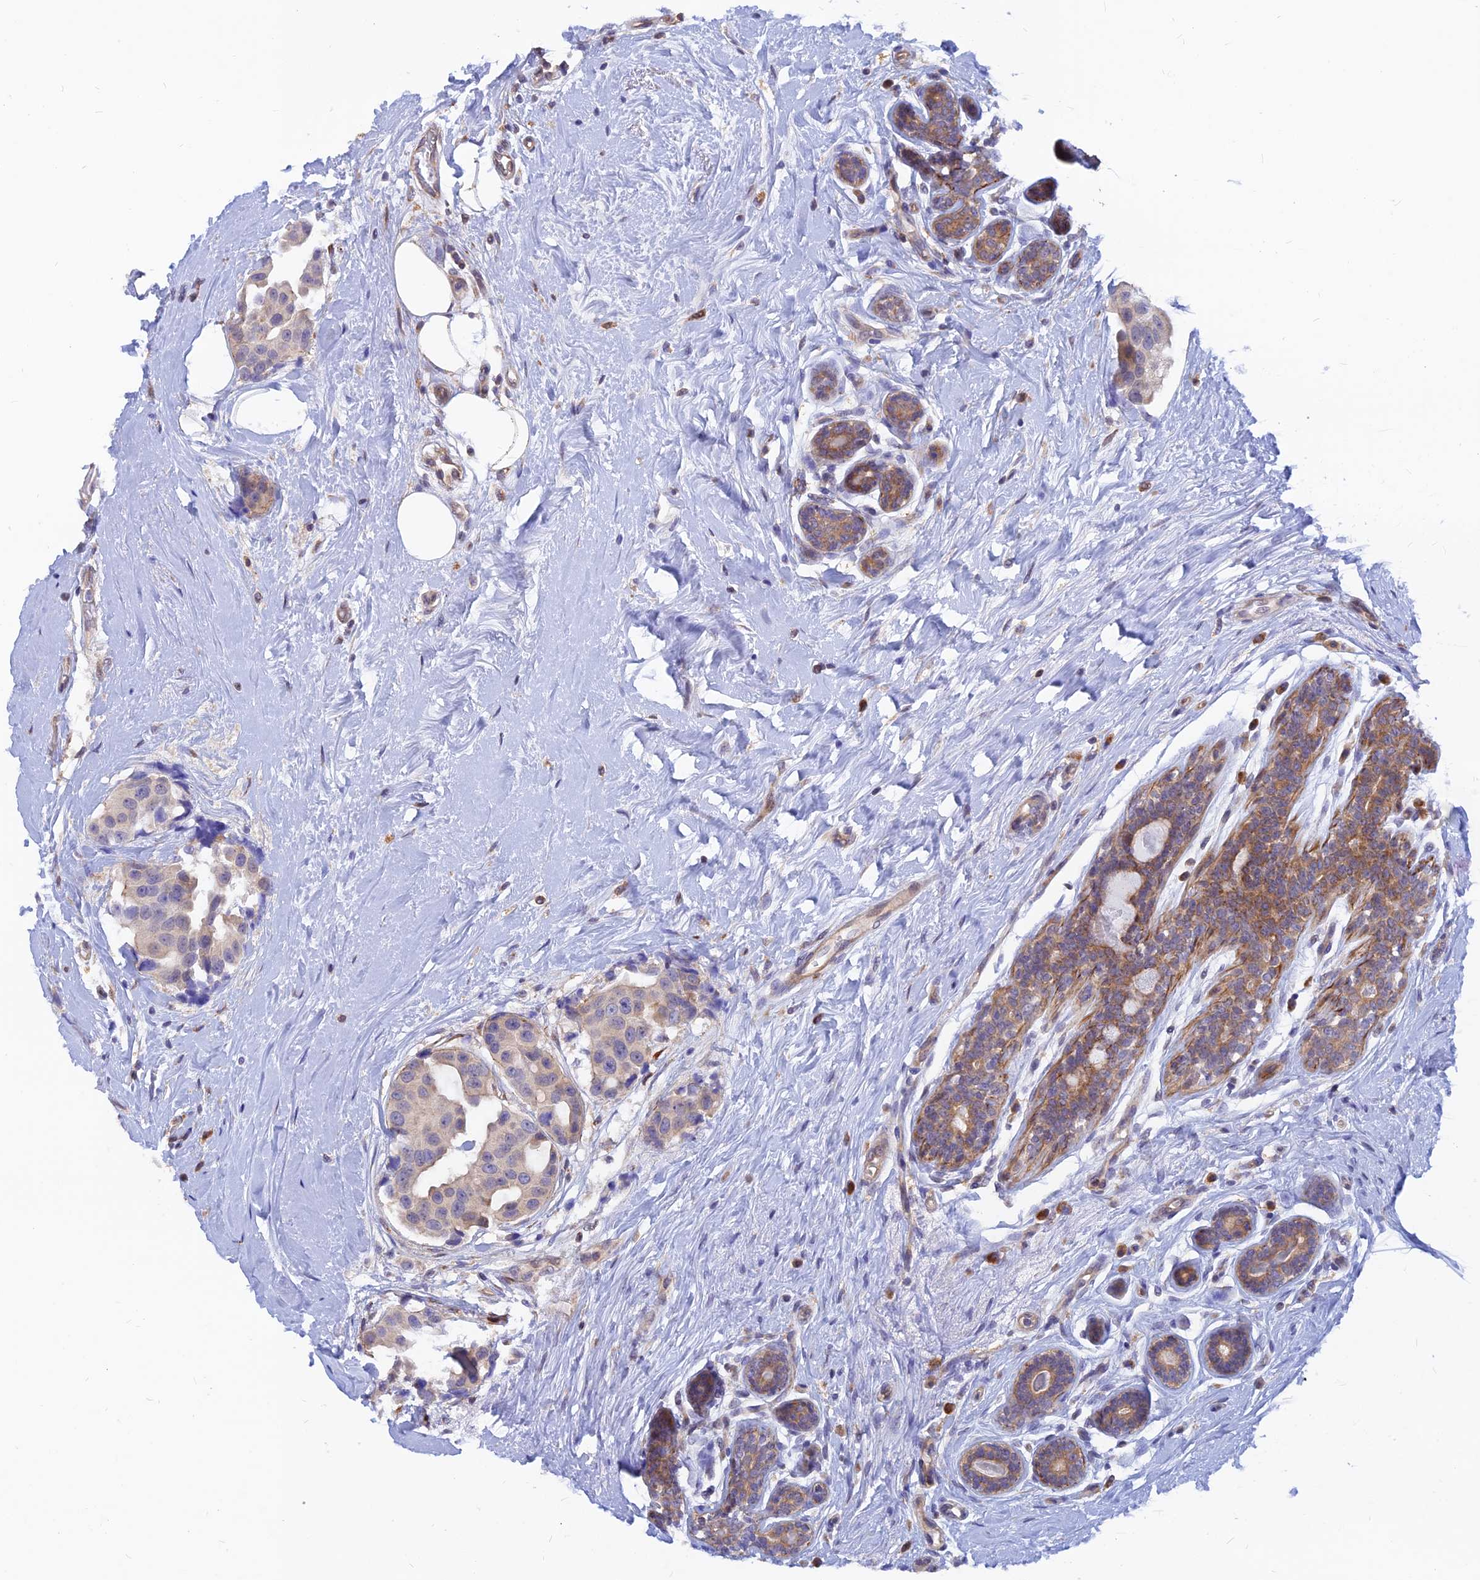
{"staining": {"intensity": "negative", "quantity": "none", "location": "none"}, "tissue": "breast cancer", "cell_type": "Tumor cells", "image_type": "cancer", "snomed": [{"axis": "morphology", "description": "Normal tissue, NOS"}, {"axis": "morphology", "description": "Duct carcinoma"}, {"axis": "topography", "description": "Breast"}], "caption": "Breast intraductal carcinoma was stained to show a protein in brown. There is no significant expression in tumor cells.", "gene": "DNAJC16", "patient": {"sex": "female", "age": 39}}